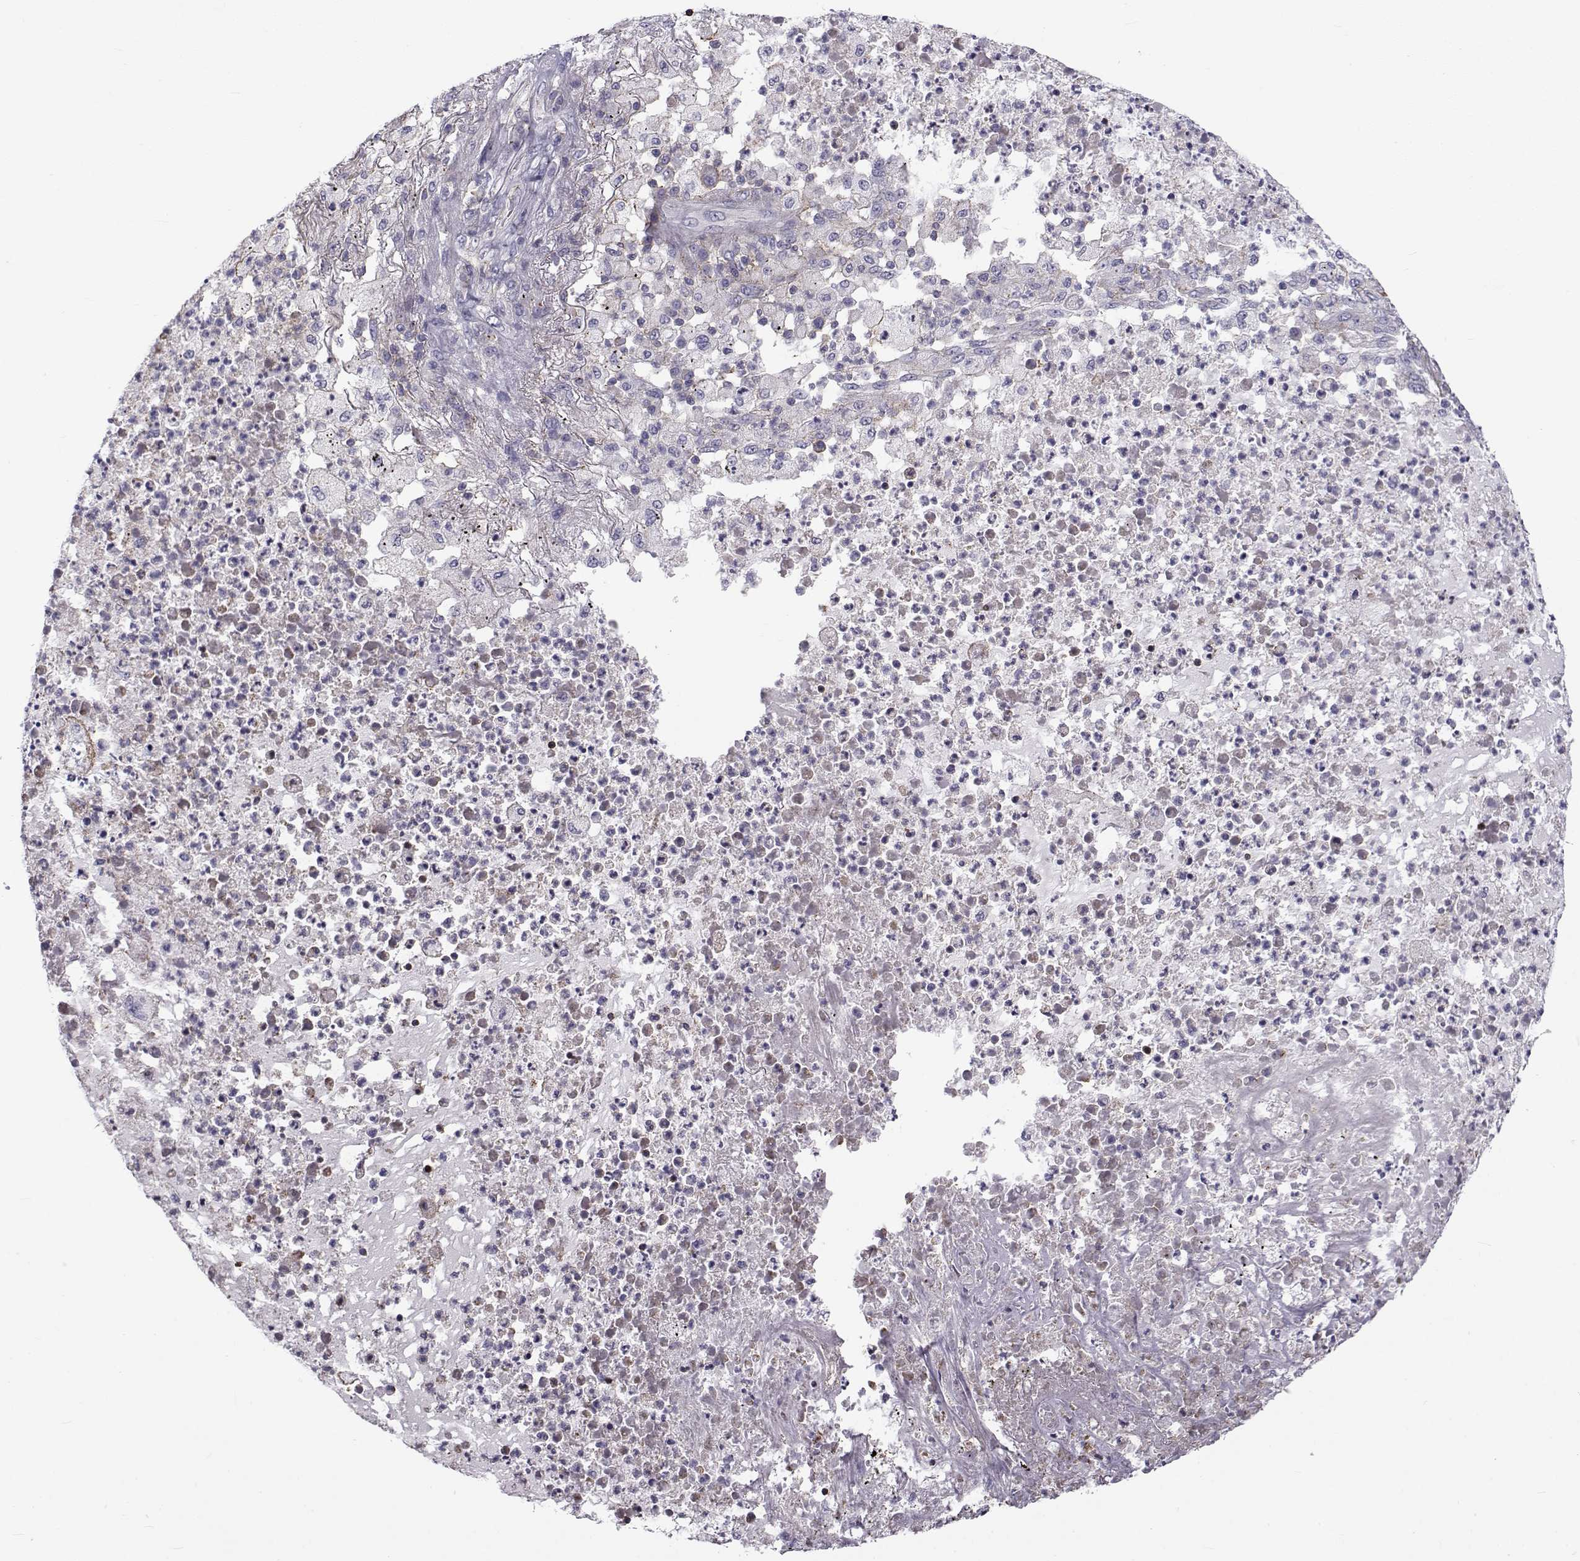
{"staining": {"intensity": "negative", "quantity": "none", "location": "none"}, "tissue": "lung cancer", "cell_type": "Tumor cells", "image_type": "cancer", "snomed": [{"axis": "morphology", "description": "Adenocarcinoma, NOS"}, {"axis": "topography", "description": "Lung"}], "caption": "Micrograph shows no significant protein positivity in tumor cells of lung adenocarcinoma. (Brightfield microscopy of DAB (3,3'-diaminobenzidine) immunohistochemistry at high magnification).", "gene": "LRRC27", "patient": {"sex": "female", "age": 73}}